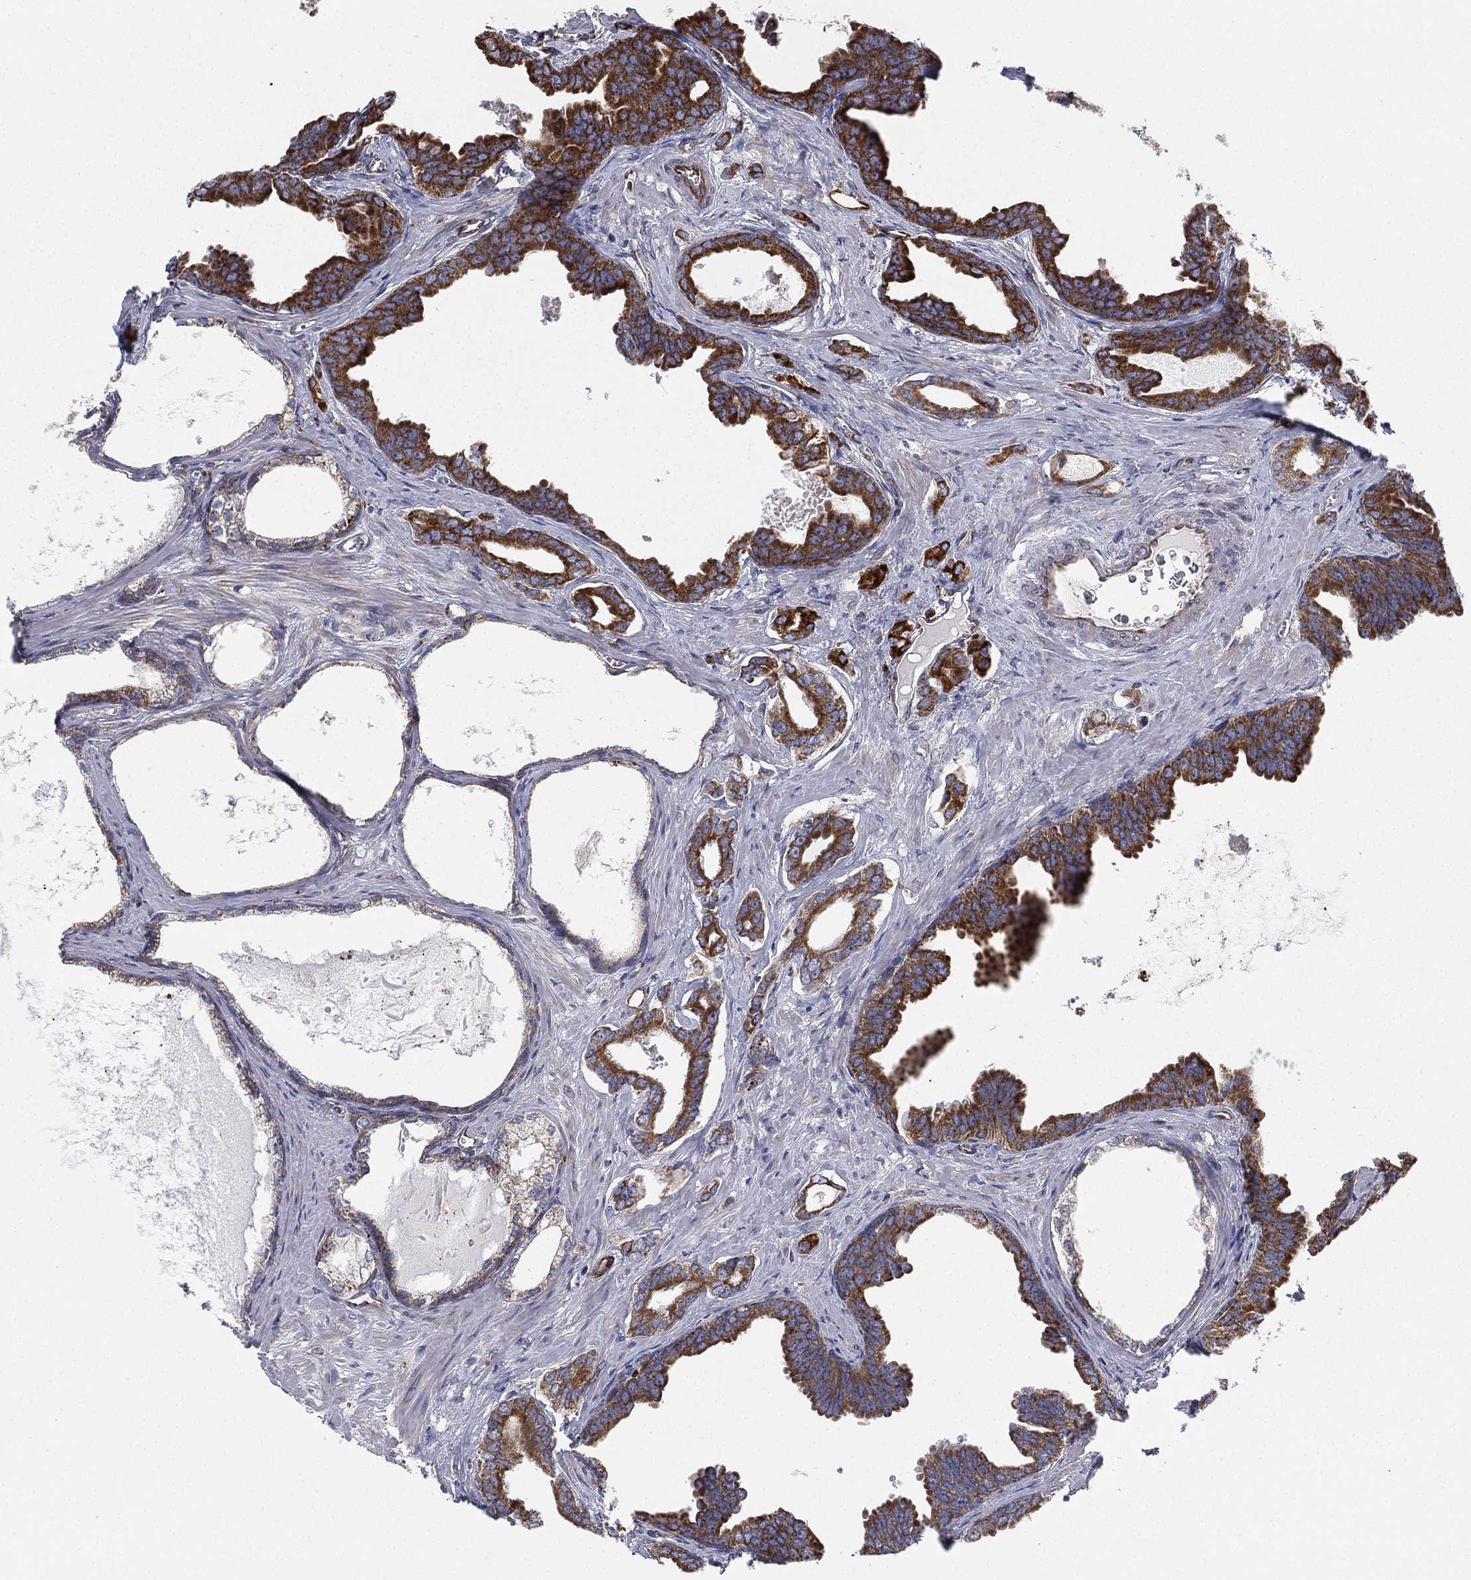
{"staining": {"intensity": "strong", "quantity": ">75%", "location": "cytoplasmic/membranous"}, "tissue": "prostate cancer", "cell_type": "Tumor cells", "image_type": "cancer", "snomed": [{"axis": "morphology", "description": "Adenocarcinoma, NOS"}, {"axis": "topography", "description": "Prostate"}], "caption": "Immunohistochemical staining of prostate cancer (adenocarcinoma) displays high levels of strong cytoplasmic/membranous positivity in approximately >75% of tumor cells.", "gene": "CYB5B", "patient": {"sex": "male", "age": 66}}